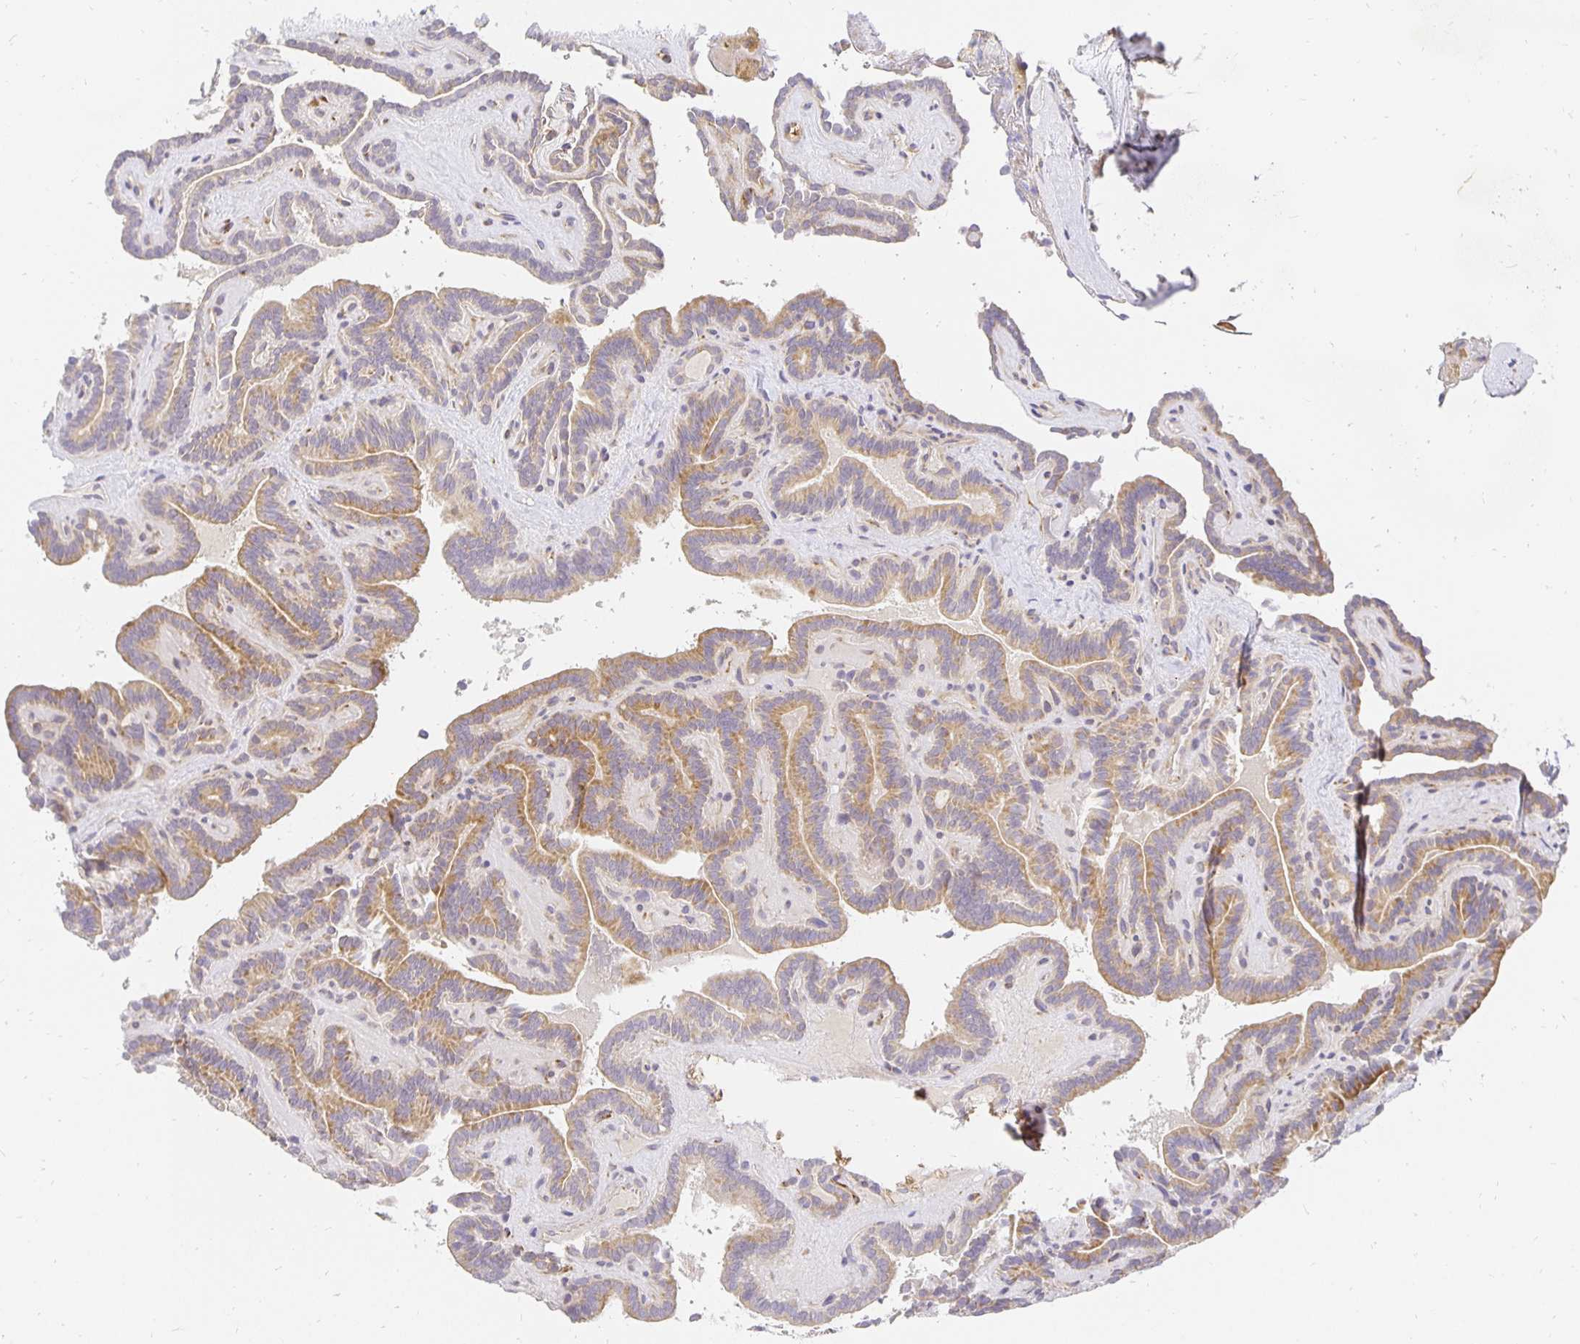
{"staining": {"intensity": "moderate", "quantity": ">75%", "location": "cytoplasmic/membranous"}, "tissue": "thyroid cancer", "cell_type": "Tumor cells", "image_type": "cancer", "snomed": [{"axis": "morphology", "description": "Papillary adenocarcinoma, NOS"}, {"axis": "topography", "description": "Thyroid gland"}], "caption": "IHC (DAB (3,3'-diaminobenzidine)) staining of human thyroid papillary adenocarcinoma demonstrates moderate cytoplasmic/membranous protein staining in about >75% of tumor cells.", "gene": "PLOD1", "patient": {"sex": "female", "age": 21}}